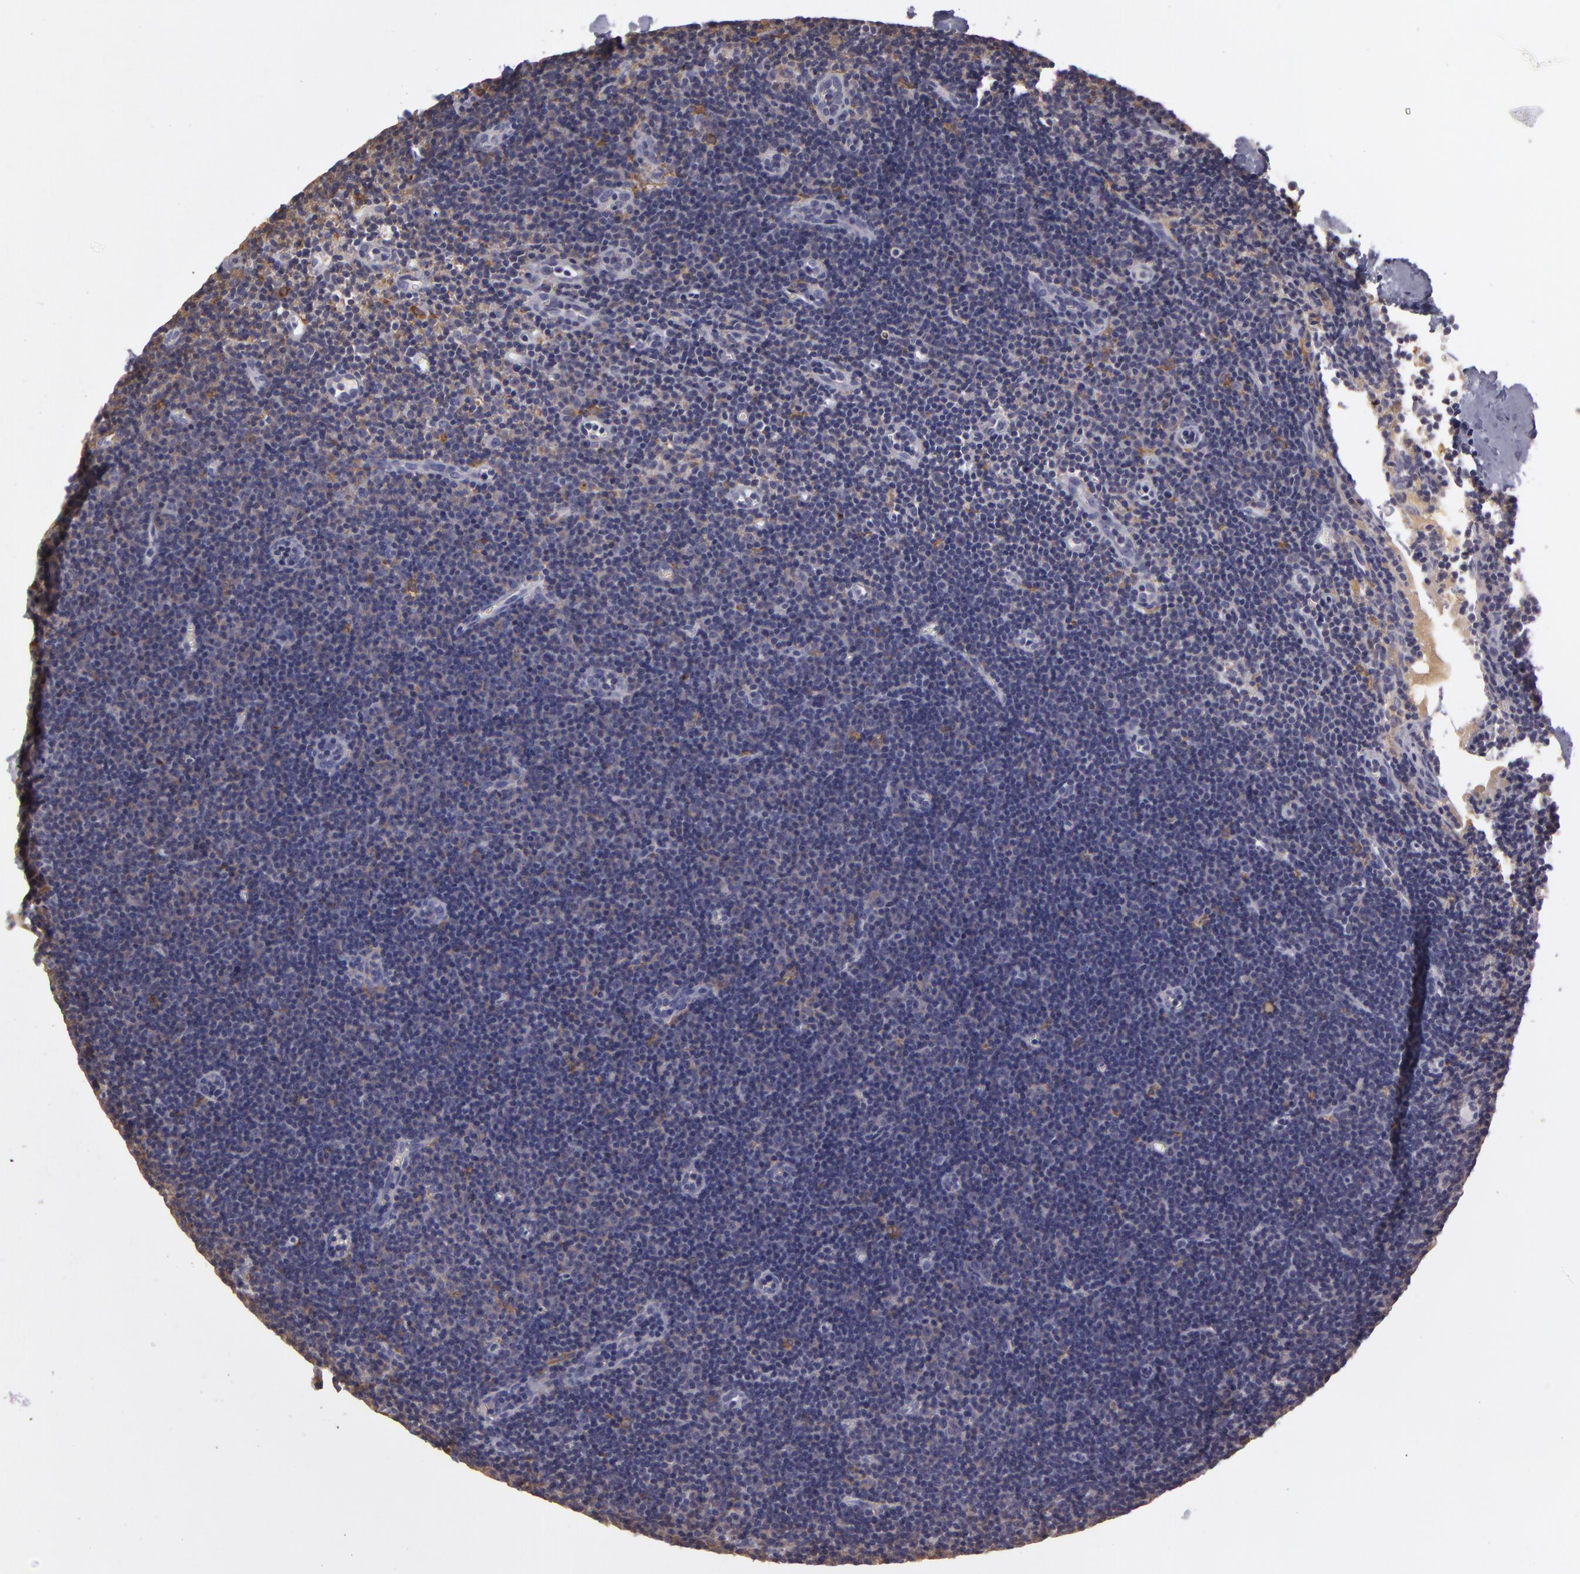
{"staining": {"intensity": "negative", "quantity": "none", "location": "none"}, "tissue": "lymphoma", "cell_type": "Tumor cells", "image_type": "cancer", "snomed": [{"axis": "morphology", "description": "Malignant lymphoma, non-Hodgkin's type, Low grade"}, {"axis": "topography", "description": "Lymph node"}], "caption": "Tumor cells show no significant protein staining in malignant lymphoma, non-Hodgkin's type (low-grade).", "gene": "GNPDA1", "patient": {"sex": "male", "age": 57}}